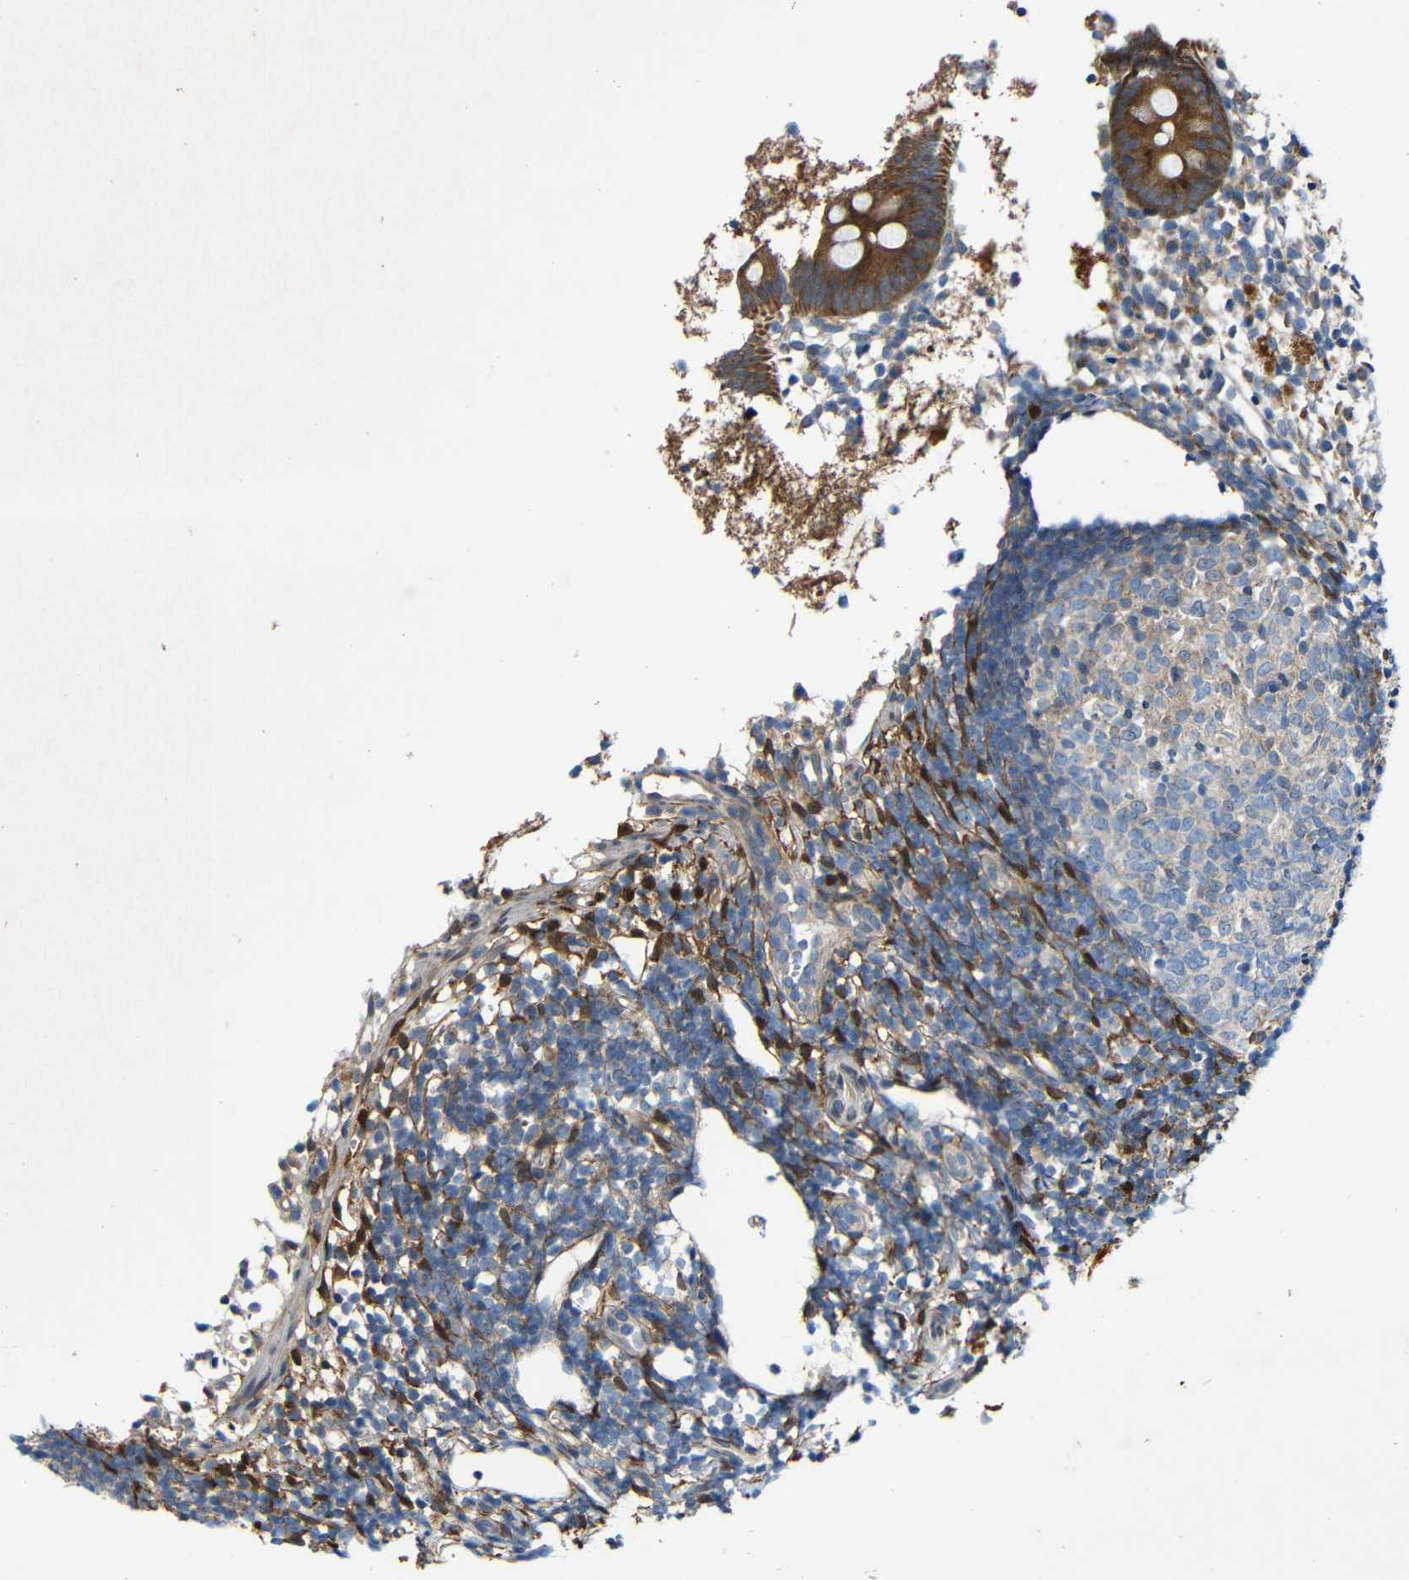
{"staining": {"intensity": "moderate", "quantity": ">75%", "location": "cytoplasmic/membranous"}, "tissue": "appendix", "cell_type": "Glandular cells", "image_type": "normal", "snomed": [{"axis": "morphology", "description": "Normal tissue, NOS"}, {"axis": "topography", "description": "Appendix"}], "caption": "Glandular cells display medium levels of moderate cytoplasmic/membranous staining in about >75% of cells in normal human appendix. (brown staining indicates protein expression, while blue staining denotes nuclei).", "gene": "TMEM25", "patient": {"sex": "female", "age": 20}}